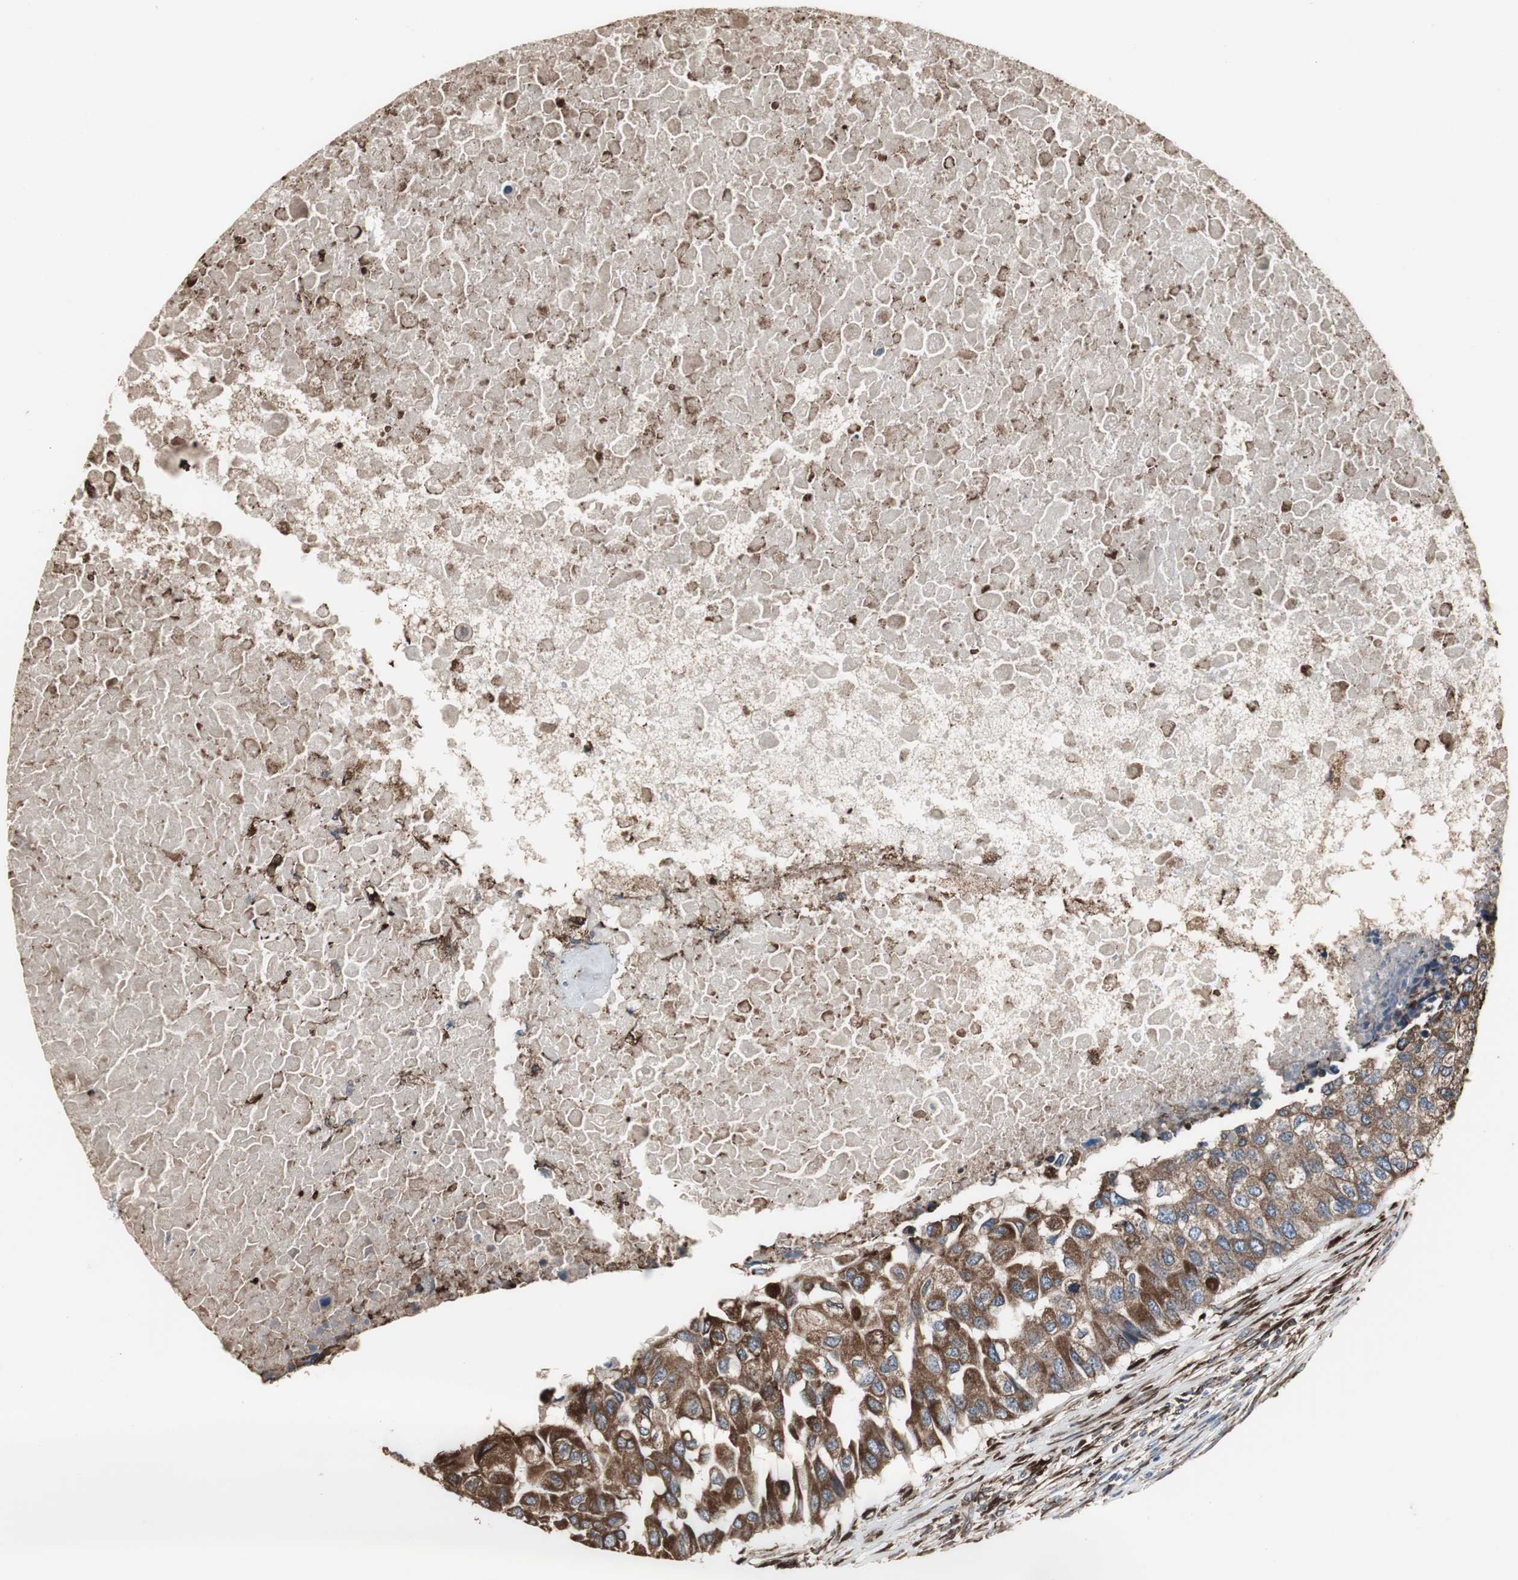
{"staining": {"intensity": "moderate", "quantity": ">75%", "location": "cytoplasmic/membranous"}, "tissue": "breast cancer", "cell_type": "Tumor cells", "image_type": "cancer", "snomed": [{"axis": "morphology", "description": "Normal tissue, NOS"}, {"axis": "morphology", "description": "Duct carcinoma"}, {"axis": "topography", "description": "Breast"}], "caption": "A high-resolution histopathology image shows immunohistochemistry staining of breast infiltrating ductal carcinoma, which displays moderate cytoplasmic/membranous expression in approximately >75% of tumor cells.", "gene": "CALU", "patient": {"sex": "female", "age": 49}}